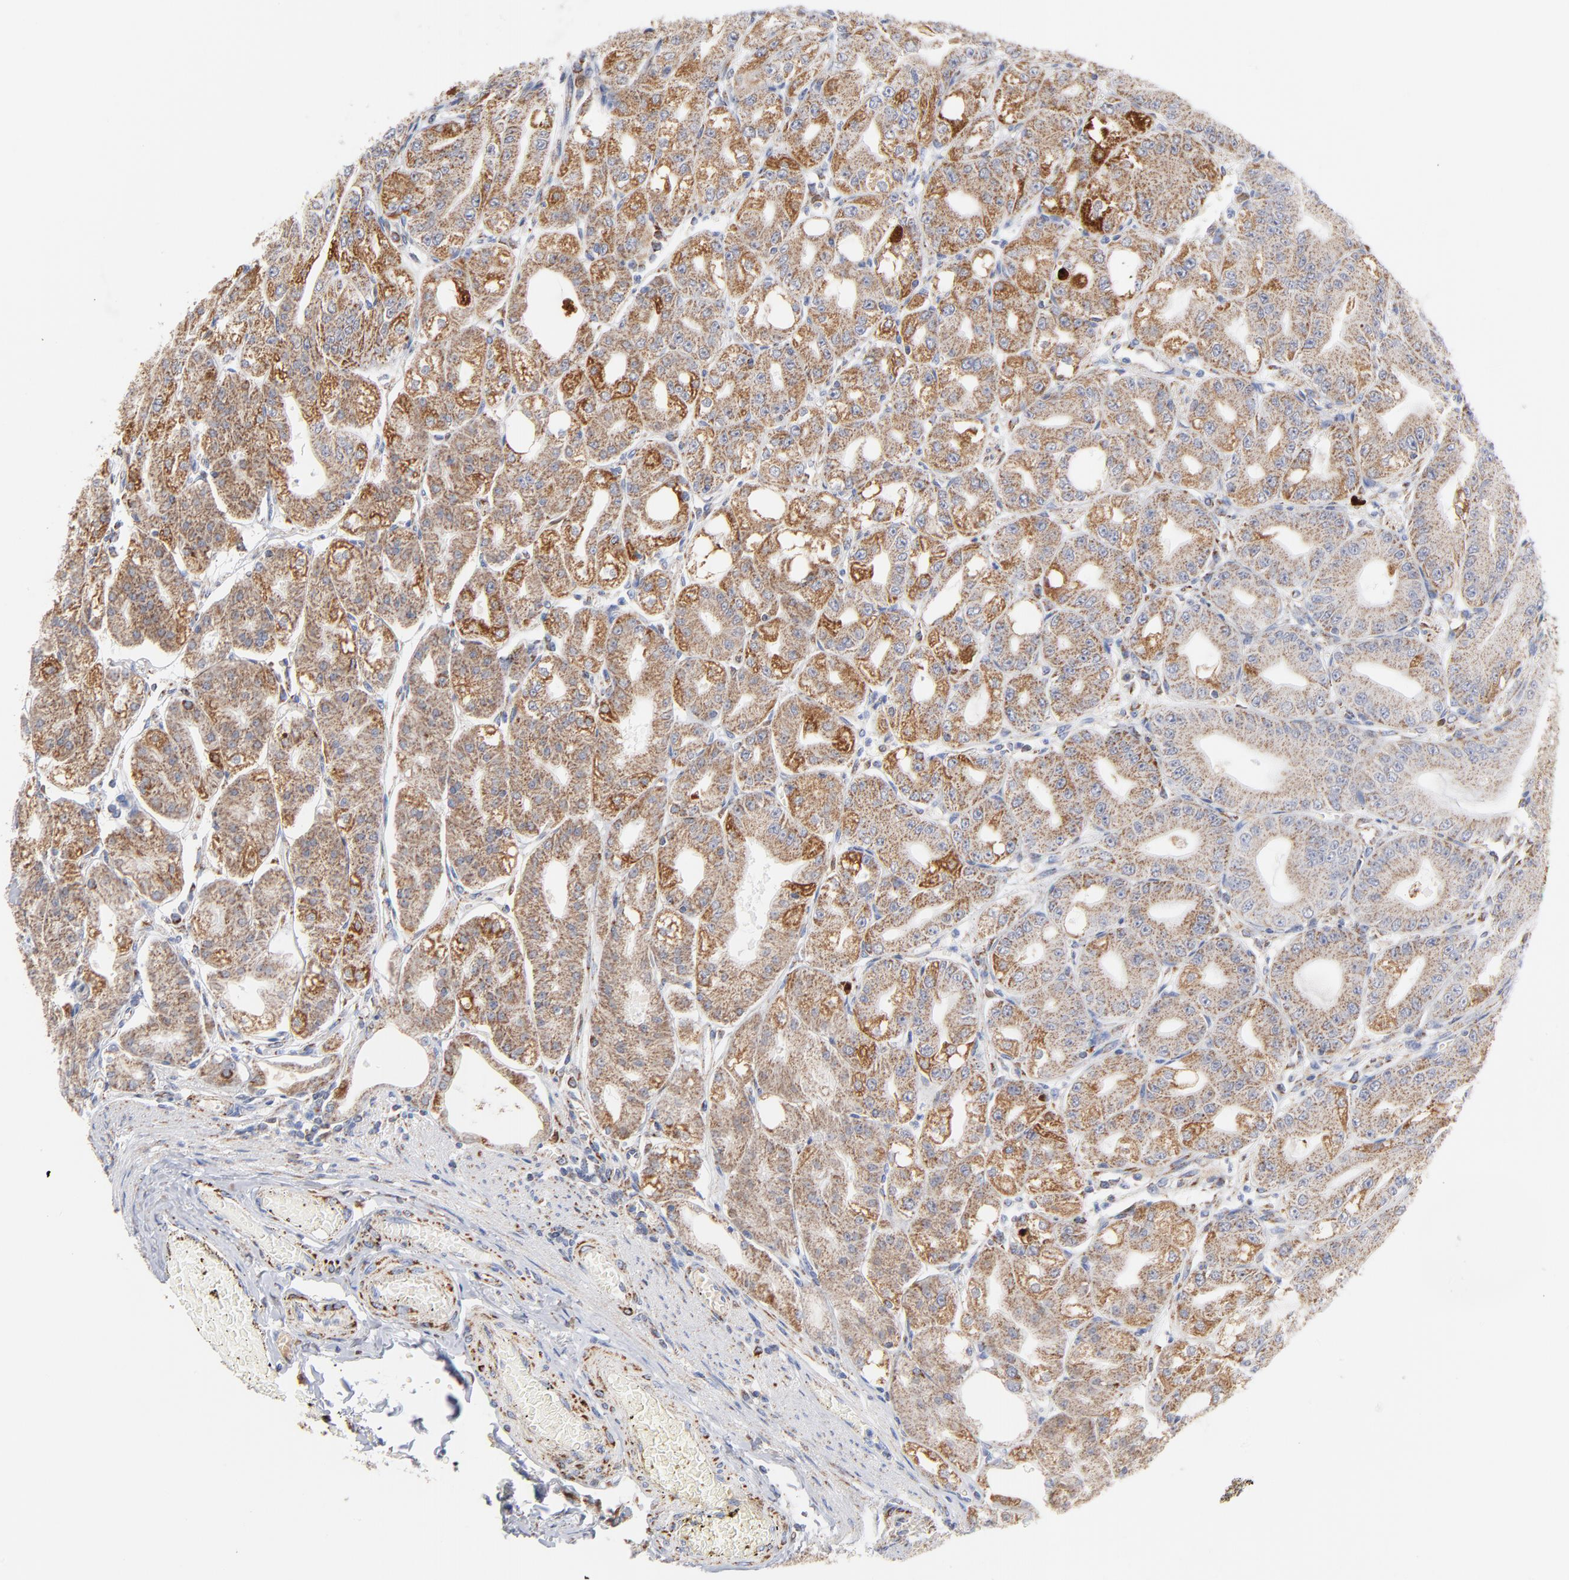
{"staining": {"intensity": "strong", "quantity": ">75%", "location": "cytoplasmic/membranous"}, "tissue": "stomach", "cell_type": "Glandular cells", "image_type": "normal", "snomed": [{"axis": "morphology", "description": "Normal tissue, NOS"}, {"axis": "topography", "description": "Stomach, lower"}], "caption": "Strong cytoplasmic/membranous protein staining is identified in about >75% of glandular cells in stomach. (DAB (3,3'-diaminobenzidine) = brown stain, brightfield microscopy at high magnification).", "gene": "DIABLO", "patient": {"sex": "male", "age": 71}}